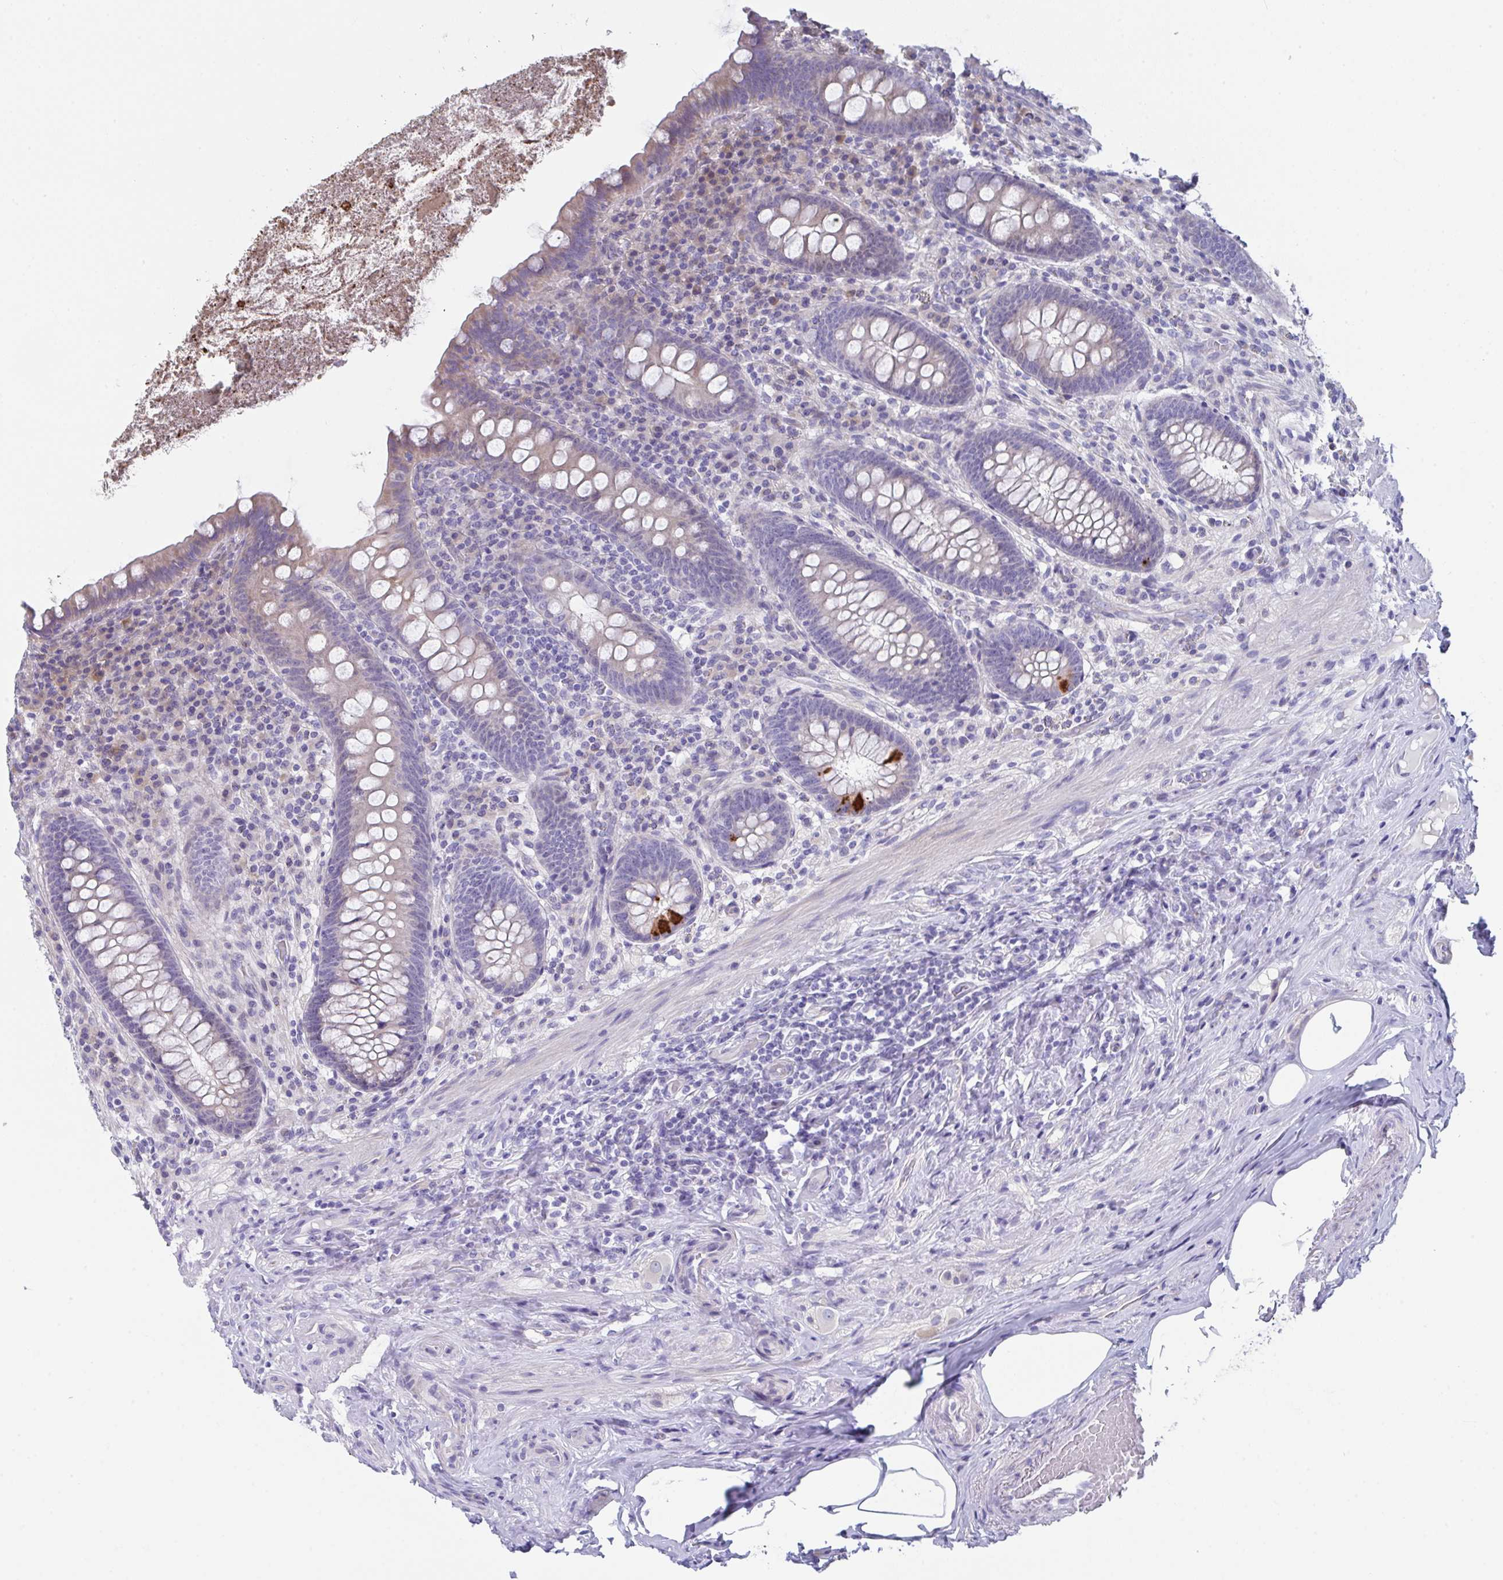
{"staining": {"intensity": "strong", "quantity": "<25%", "location": "cytoplasmic/membranous"}, "tissue": "appendix", "cell_type": "Glandular cells", "image_type": "normal", "snomed": [{"axis": "morphology", "description": "Normal tissue, NOS"}, {"axis": "topography", "description": "Appendix"}], "caption": "Immunohistochemistry (IHC) (DAB (3,3'-diaminobenzidine)) staining of benign appendix exhibits strong cytoplasmic/membranous protein positivity in approximately <25% of glandular cells.", "gene": "FBXO47", "patient": {"sex": "male", "age": 71}}